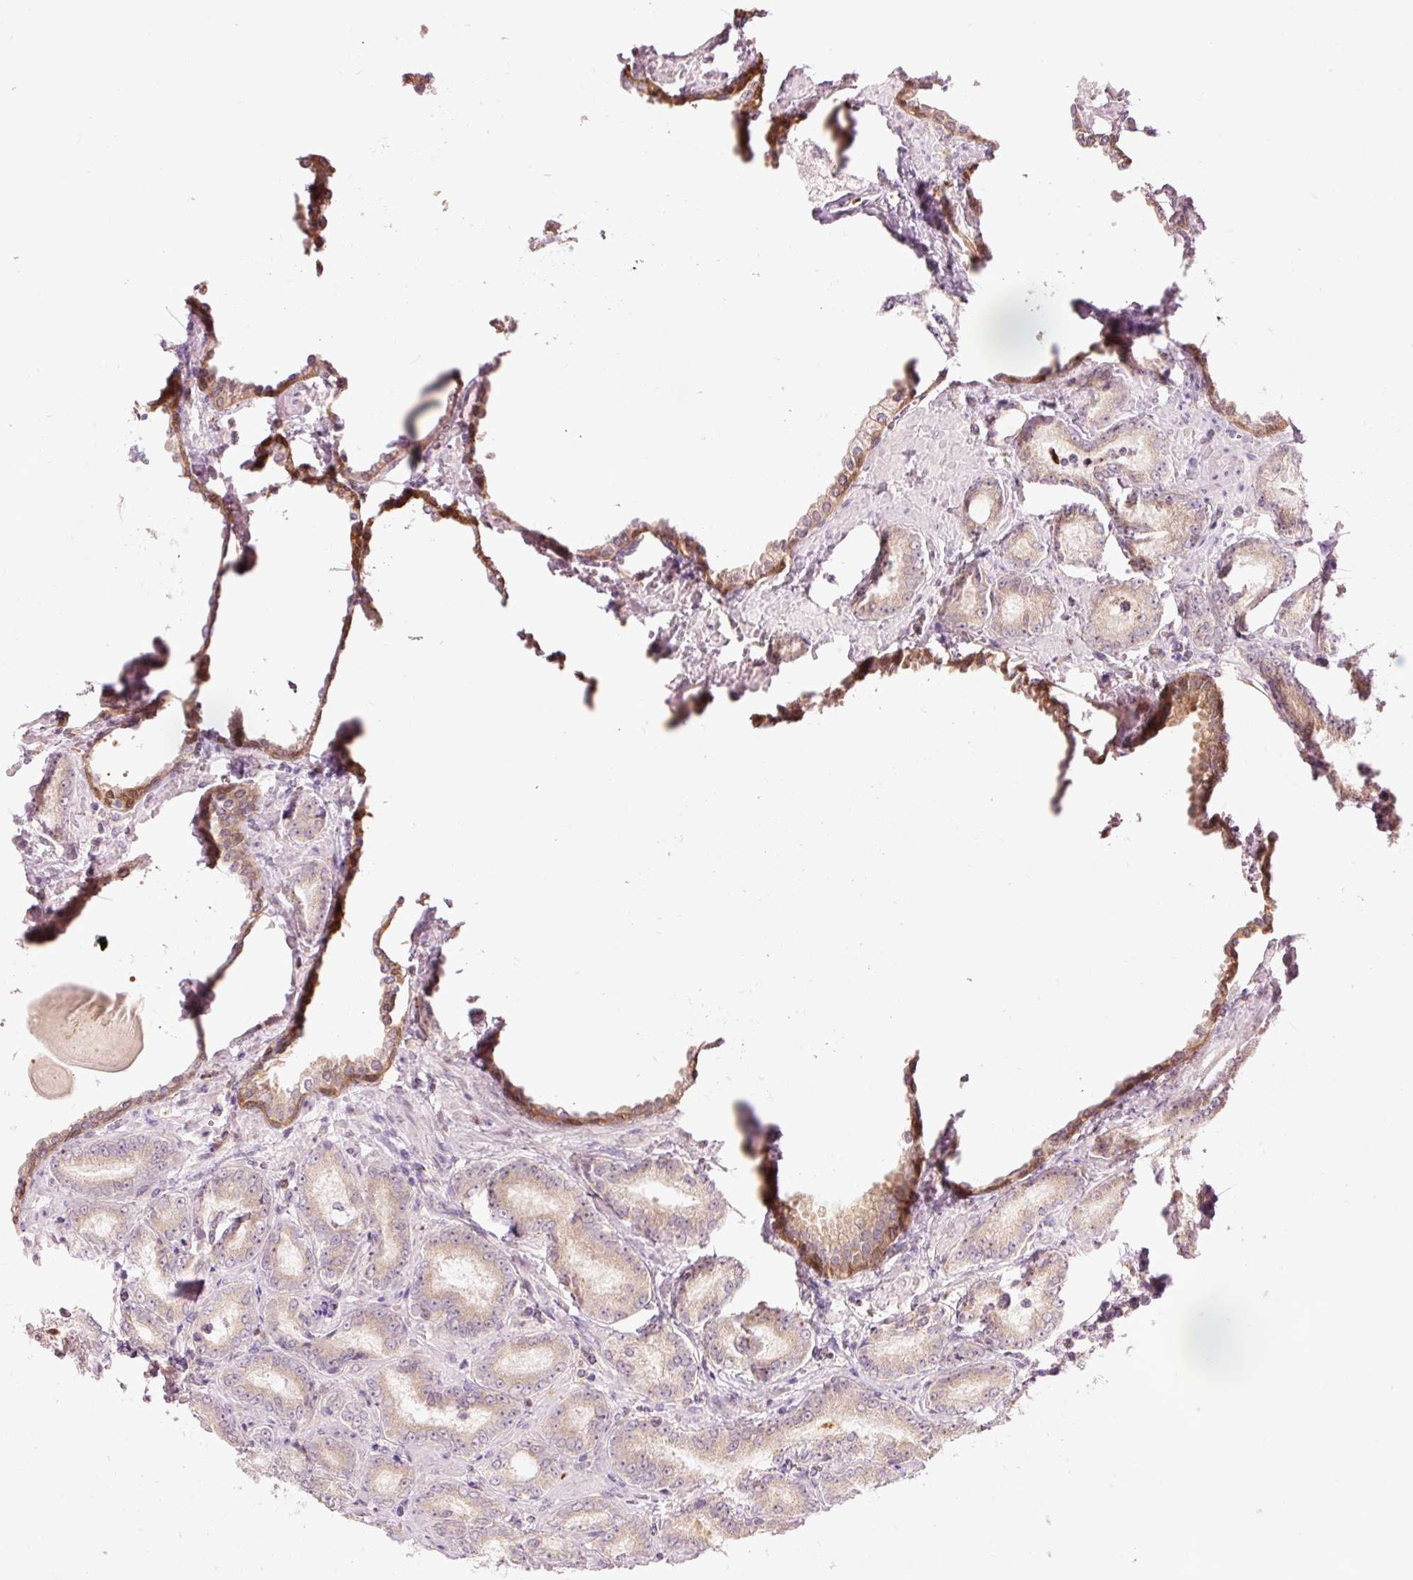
{"staining": {"intensity": "weak", "quantity": ">75%", "location": "cytoplasmic/membranous"}, "tissue": "prostate cancer", "cell_type": "Tumor cells", "image_type": "cancer", "snomed": [{"axis": "morphology", "description": "Adenocarcinoma, High grade"}, {"axis": "topography", "description": "Prostate"}], "caption": "A low amount of weak cytoplasmic/membranous staining is seen in approximately >75% of tumor cells in adenocarcinoma (high-grade) (prostate) tissue. (DAB = brown stain, brightfield microscopy at high magnification).", "gene": "PRDX5", "patient": {"sex": "male", "age": 72}}